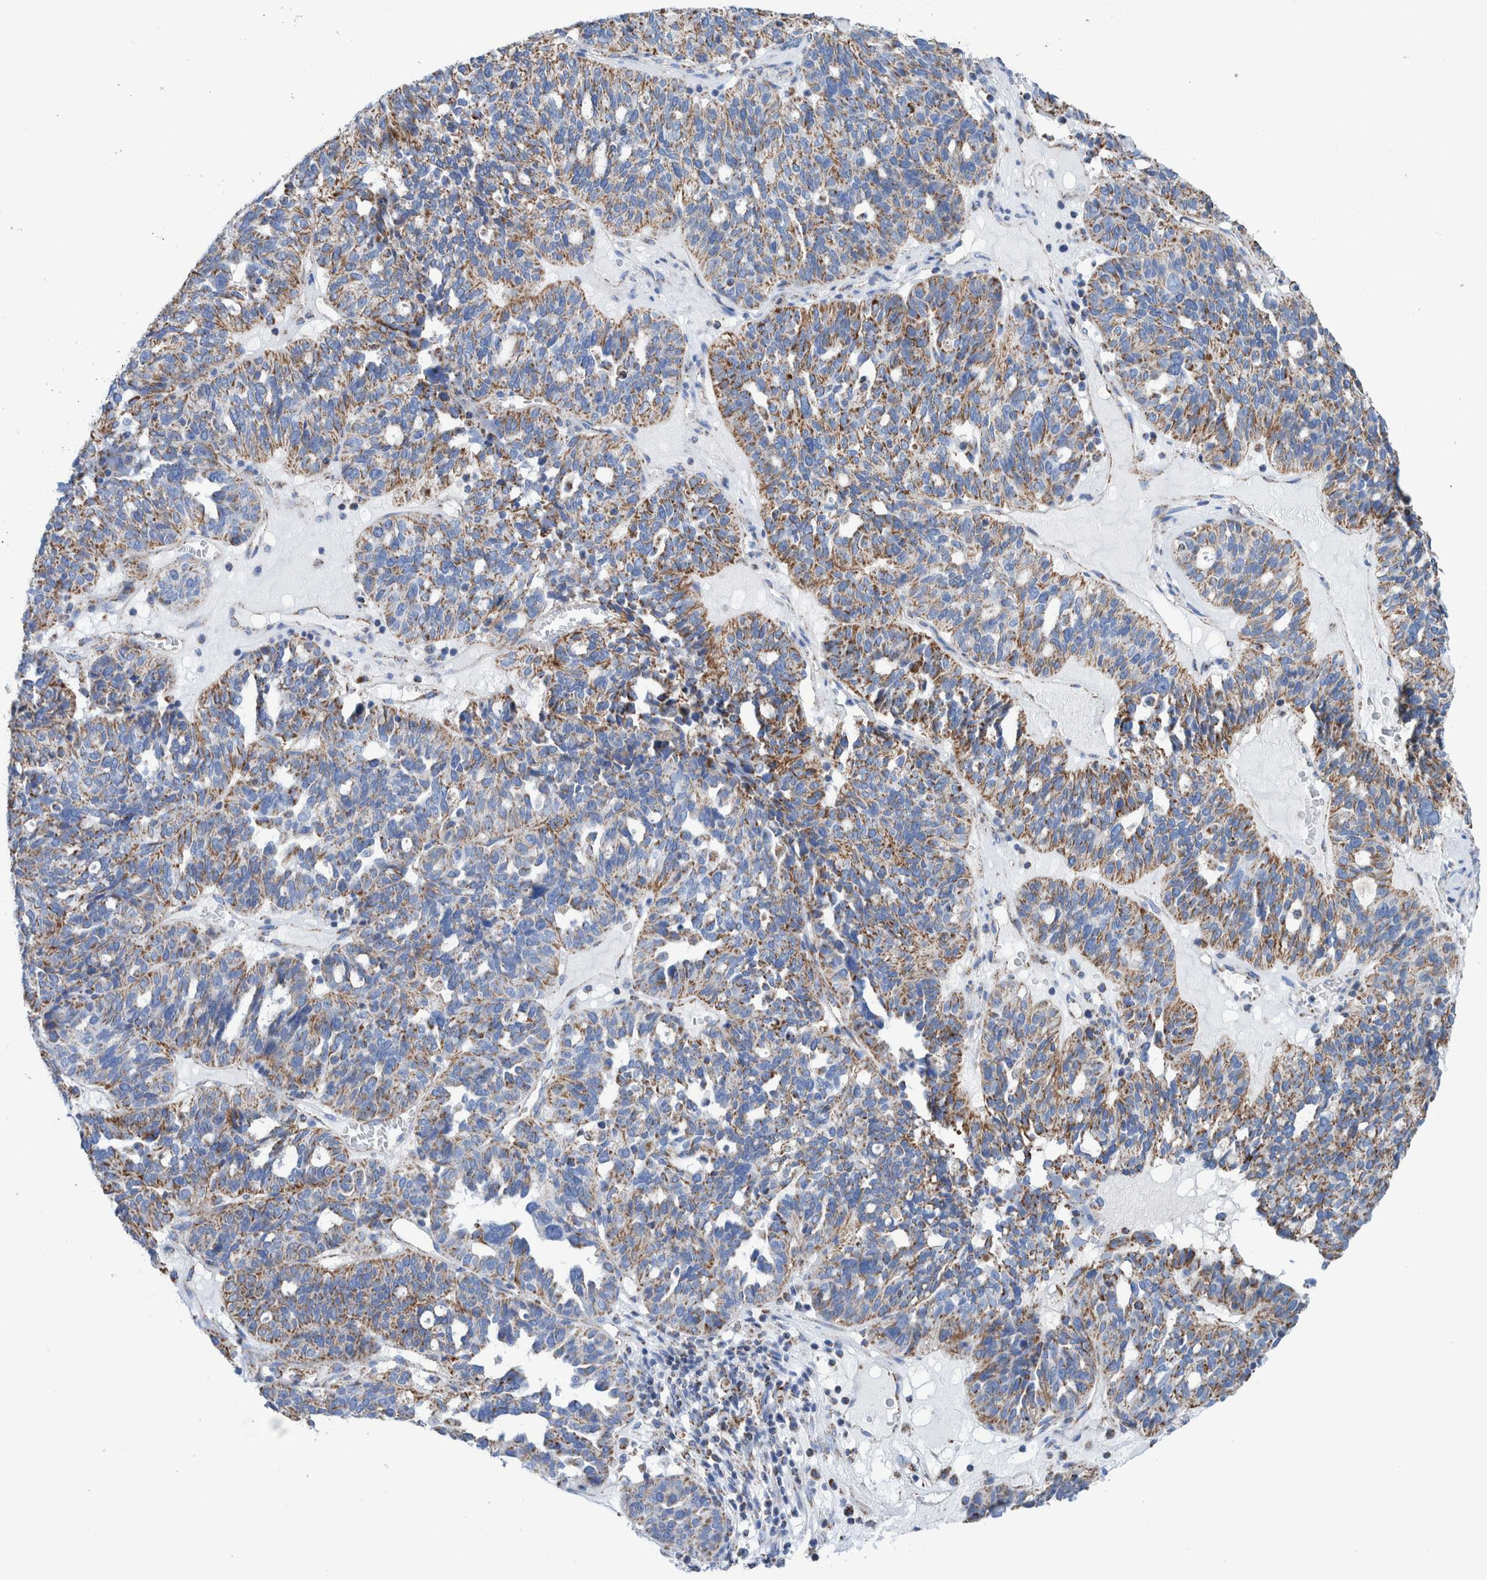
{"staining": {"intensity": "weak", "quantity": ">75%", "location": "cytoplasmic/membranous"}, "tissue": "ovarian cancer", "cell_type": "Tumor cells", "image_type": "cancer", "snomed": [{"axis": "morphology", "description": "Cystadenocarcinoma, serous, NOS"}, {"axis": "topography", "description": "Ovary"}], "caption": "This image shows IHC staining of human ovarian cancer, with low weak cytoplasmic/membranous staining in about >75% of tumor cells.", "gene": "DECR1", "patient": {"sex": "female", "age": 59}}